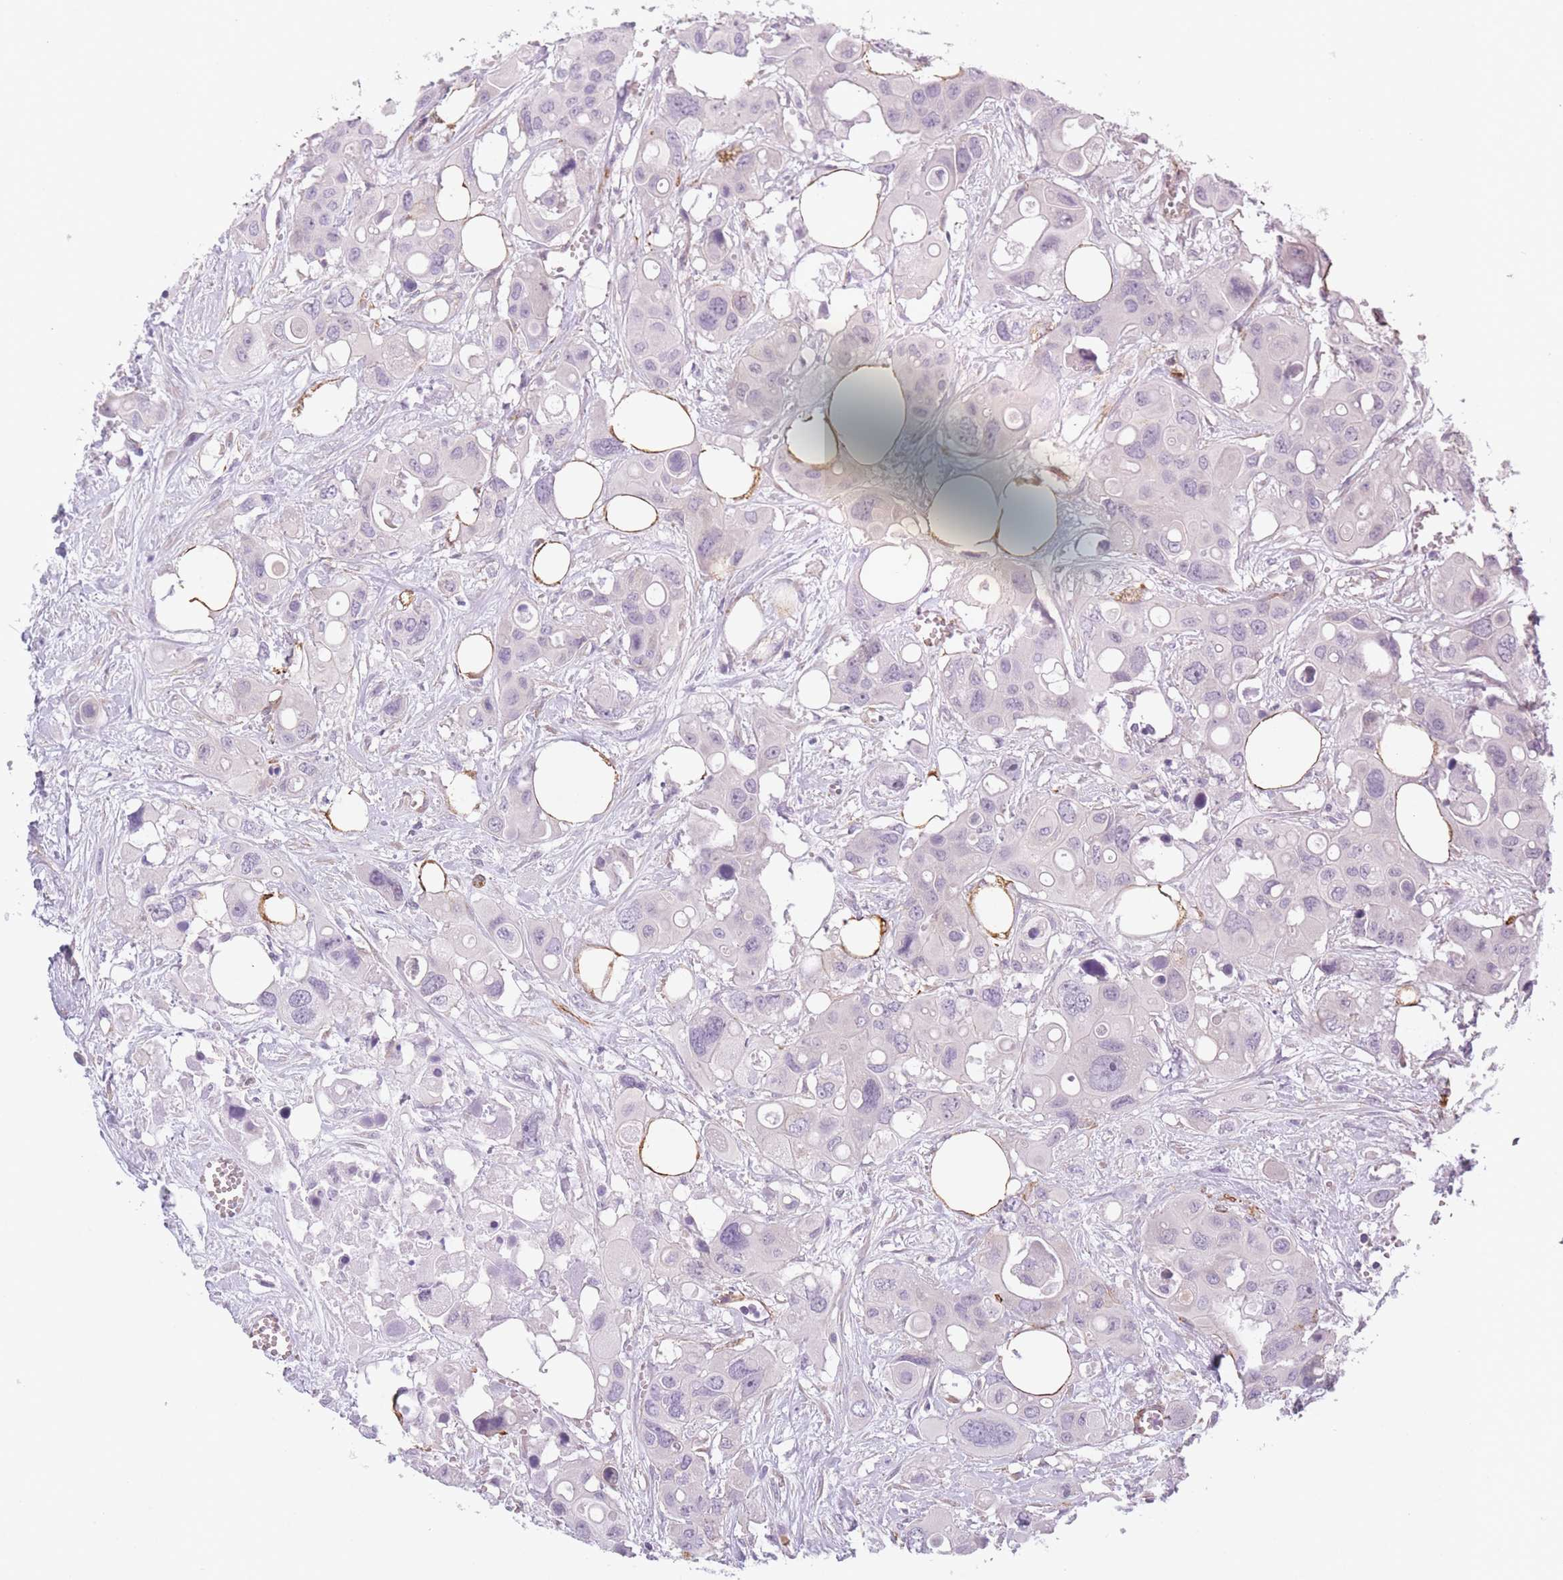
{"staining": {"intensity": "negative", "quantity": "none", "location": "none"}, "tissue": "colorectal cancer", "cell_type": "Tumor cells", "image_type": "cancer", "snomed": [{"axis": "morphology", "description": "Adenocarcinoma, NOS"}, {"axis": "topography", "description": "Colon"}], "caption": "Tumor cells show no significant expression in adenocarcinoma (colorectal).", "gene": "OR6B3", "patient": {"sex": "male", "age": 77}}